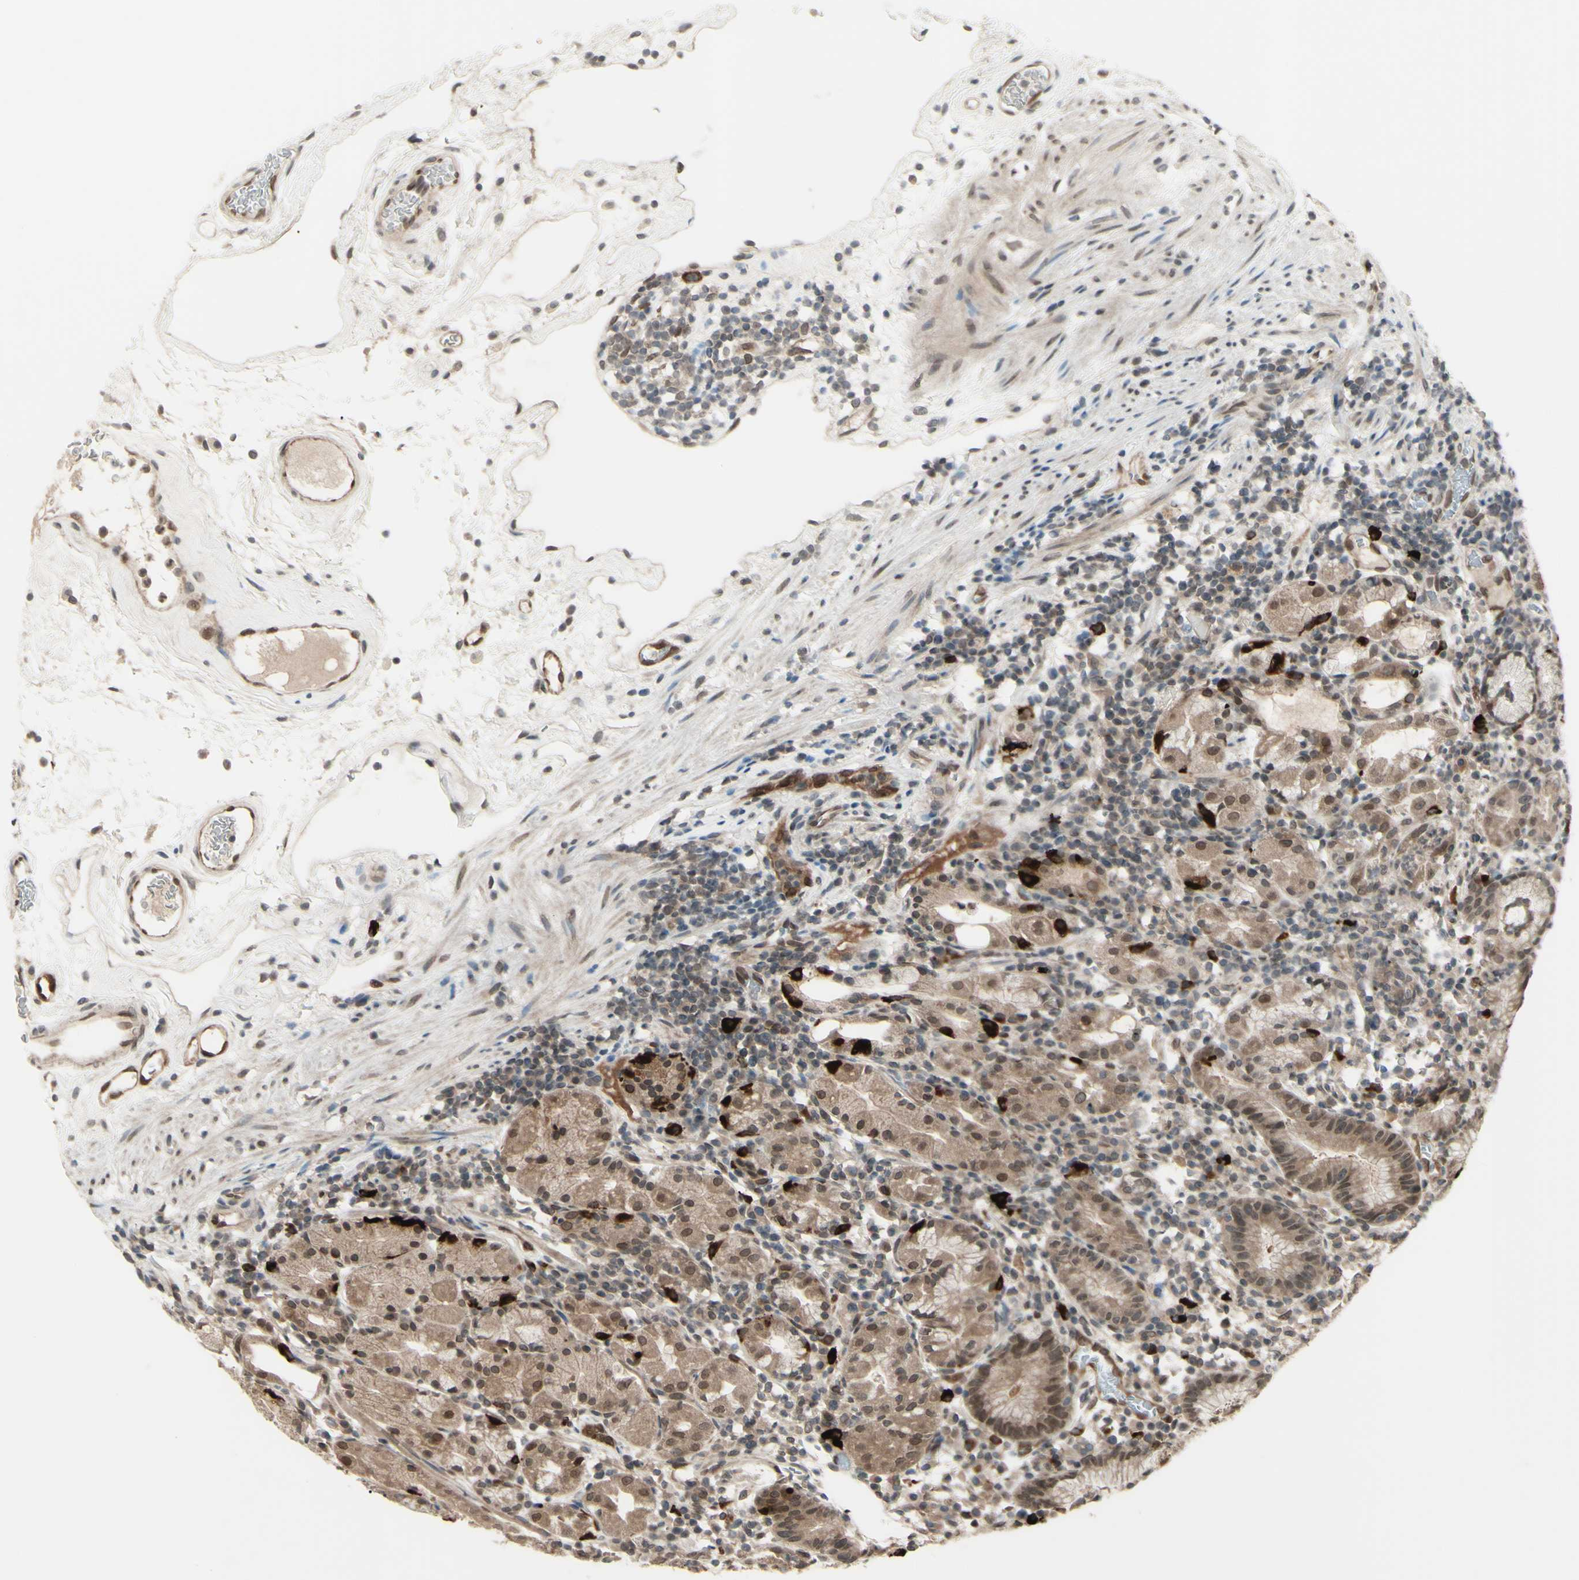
{"staining": {"intensity": "strong", "quantity": "25%-75%", "location": "cytoplasmic/membranous,nuclear"}, "tissue": "stomach", "cell_type": "Glandular cells", "image_type": "normal", "snomed": [{"axis": "morphology", "description": "Normal tissue, NOS"}, {"axis": "topography", "description": "Stomach"}, {"axis": "topography", "description": "Stomach, lower"}], "caption": "A micrograph of stomach stained for a protein shows strong cytoplasmic/membranous,nuclear brown staining in glandular cells. (DAB IHC, brown staining for protein, blue staining for nuclei).", "gene": "MLF2", "patient": {"sex": "female", "age": 75}}